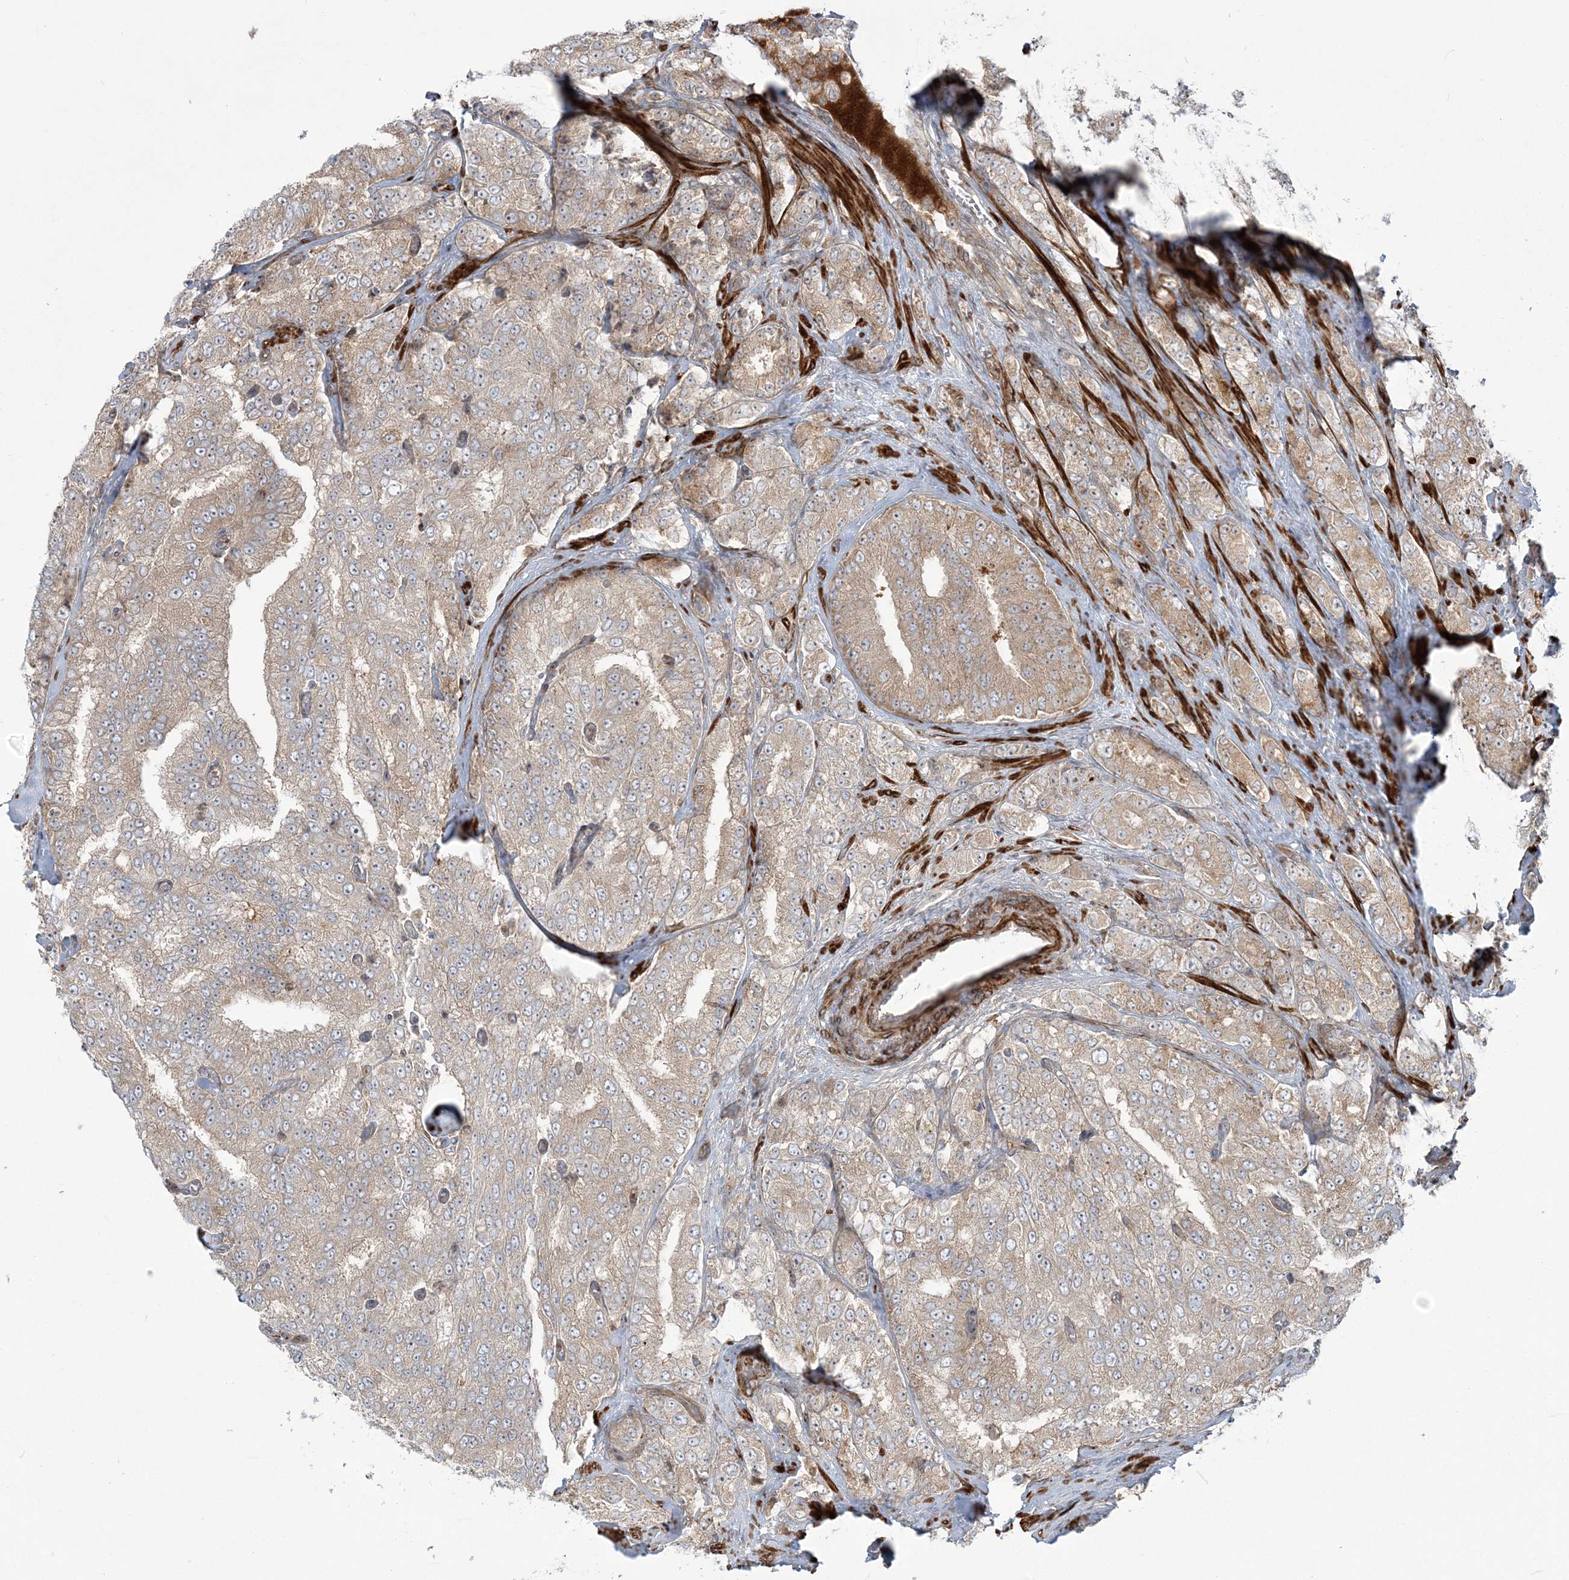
{"staining": {"intensity": "weak", "quantity": "25%-75%", "location": "cytoplasmic/membranous"}, "tissue": "prostate cancer", "cell_type": "Tumor cells", "image_type": "cancer", "snomed": [{"axis": "morphology", "description": "Adenocarcinoma, High grade"}, {"axis": "topography", "description": "Prostate"}], "caption": "Protein positivity by IHC exhibits weak cytoplasmic/membranous staining in approximately 25%-75% of tumor cells in prostate adenocarcinoma (high-grade).", "gene": "NUDT9", "patient": {"sex": "male", "age": 58}}